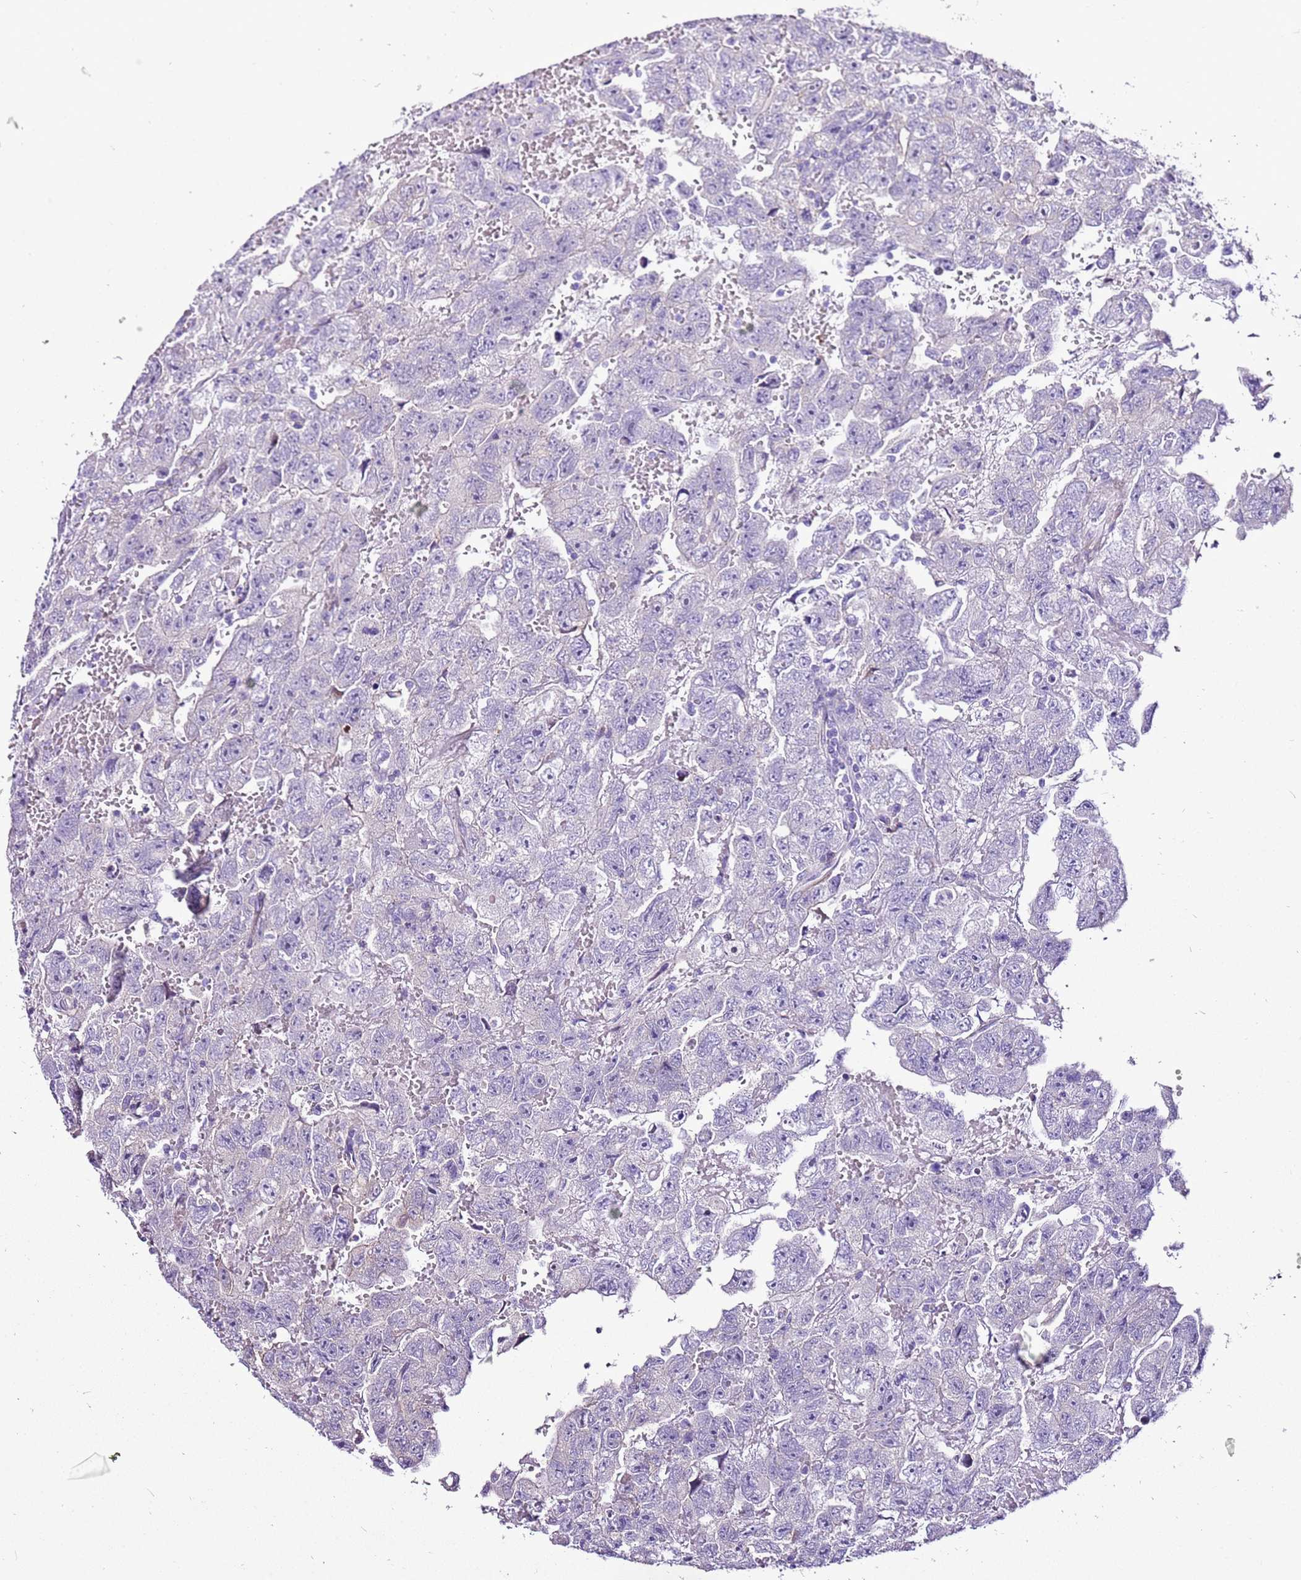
{"staining": {"intensity": "negative", "quantity": "none", "location": "none"}, "tissue": "testis cancer", "cell_type": "Tumor cells", "image_type": "cancer", "snomed": [{"axis": "morphology", "description": "Carcinoma, Embryonal, NOS"}, {"axis": "topography", "description": "Testis"}], "caption": "This is an immunohistochemistry (IHC) histopathology image of testis cancer (embryonal carcinoma). There is no expression in tumor cells.", "gene": "SLC38A5", "patient": {"sex": "male", "age": 45}}